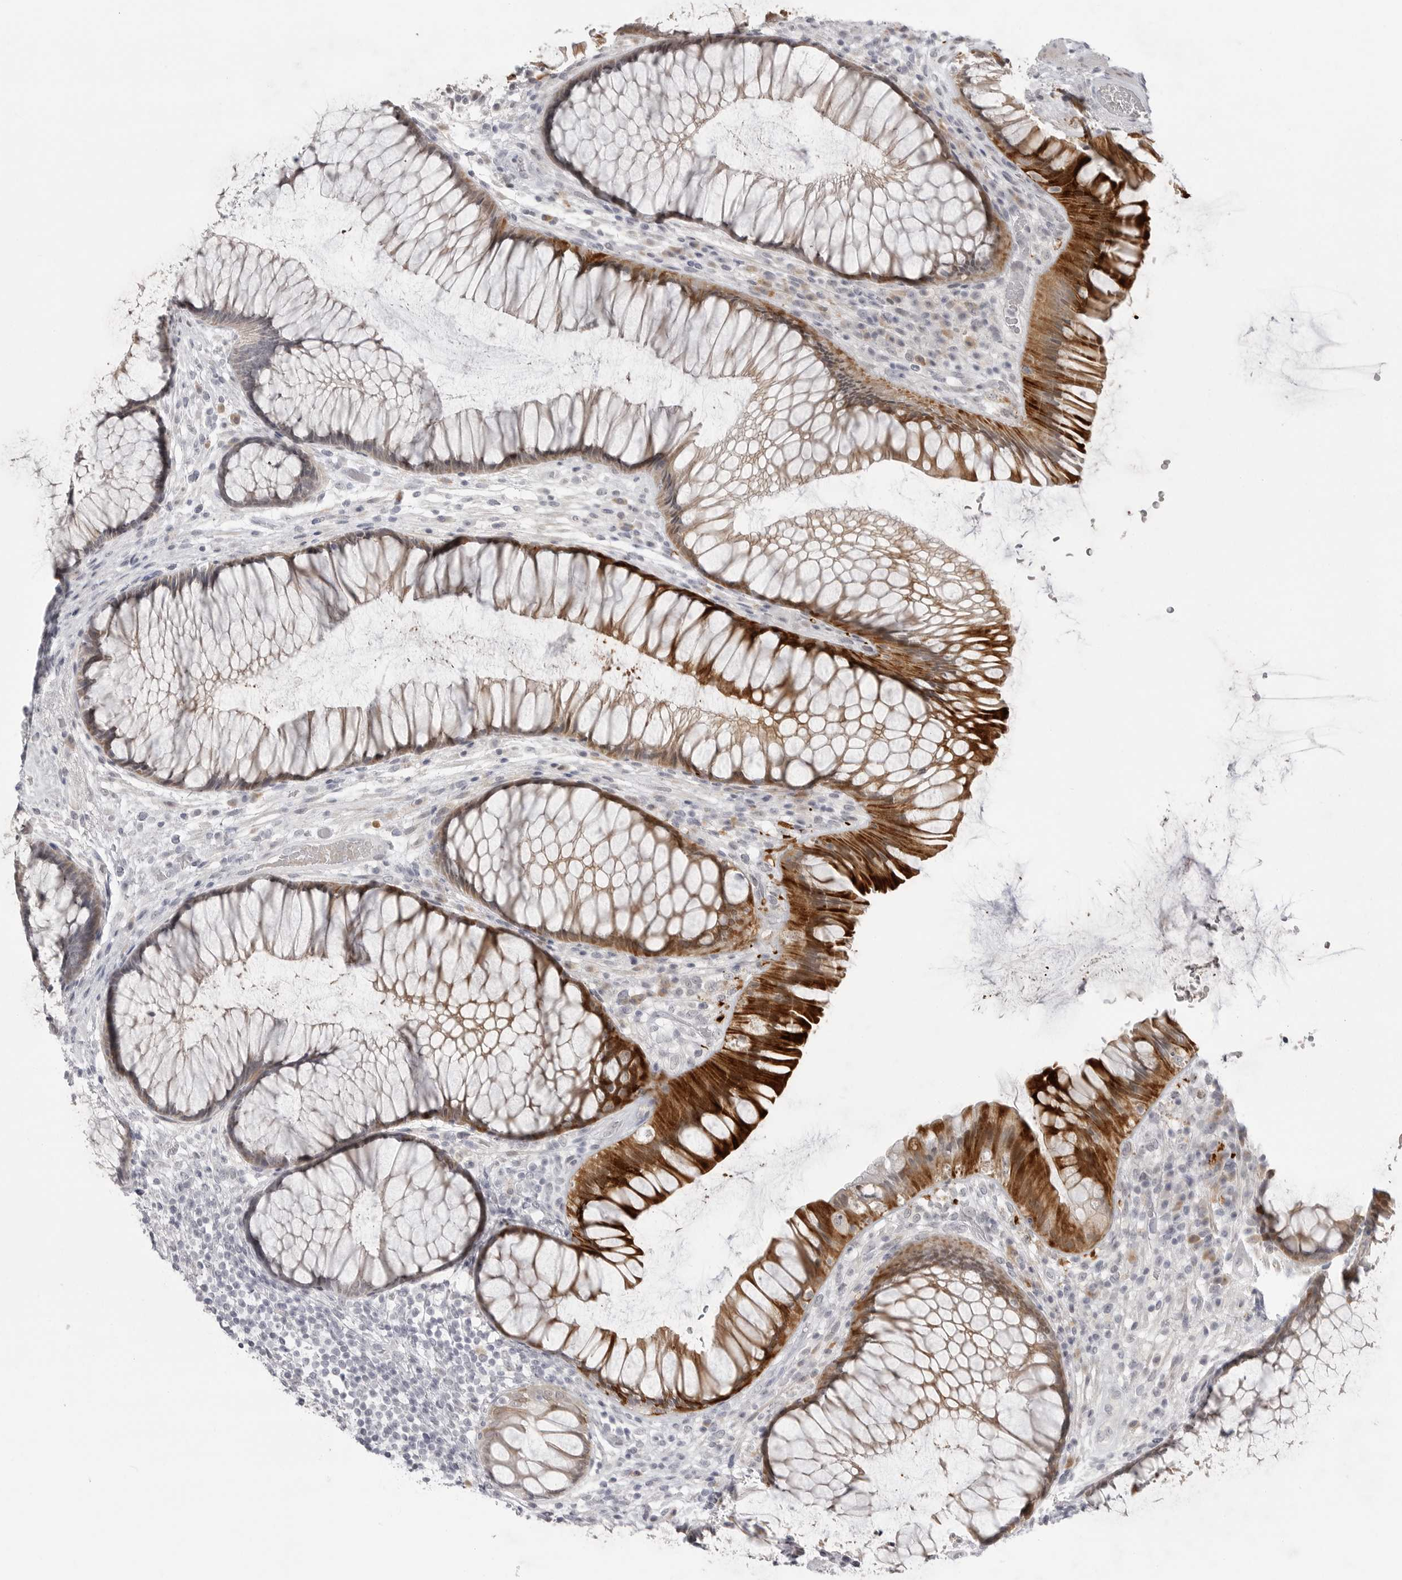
{"staining": {"intensity": "strong", "quantity": "25%-75%", "location": "cytoplasmic/membranous"}, "tissue": "rectum", "cell_type": "Glandular cells", "image_type": "normal", "snomed": [{"axis": "morphology", "description": "Normal tissue, NOS"}, {"axis": "topography", "description": "Rectum"}], "caption": "Strong cytoplasmic/membranous protein staining is seen in approximately 25%-75% of glandular cells in rectum.", "gene": "TCTN3", "patient": {"sex": "male", "age": 51}}